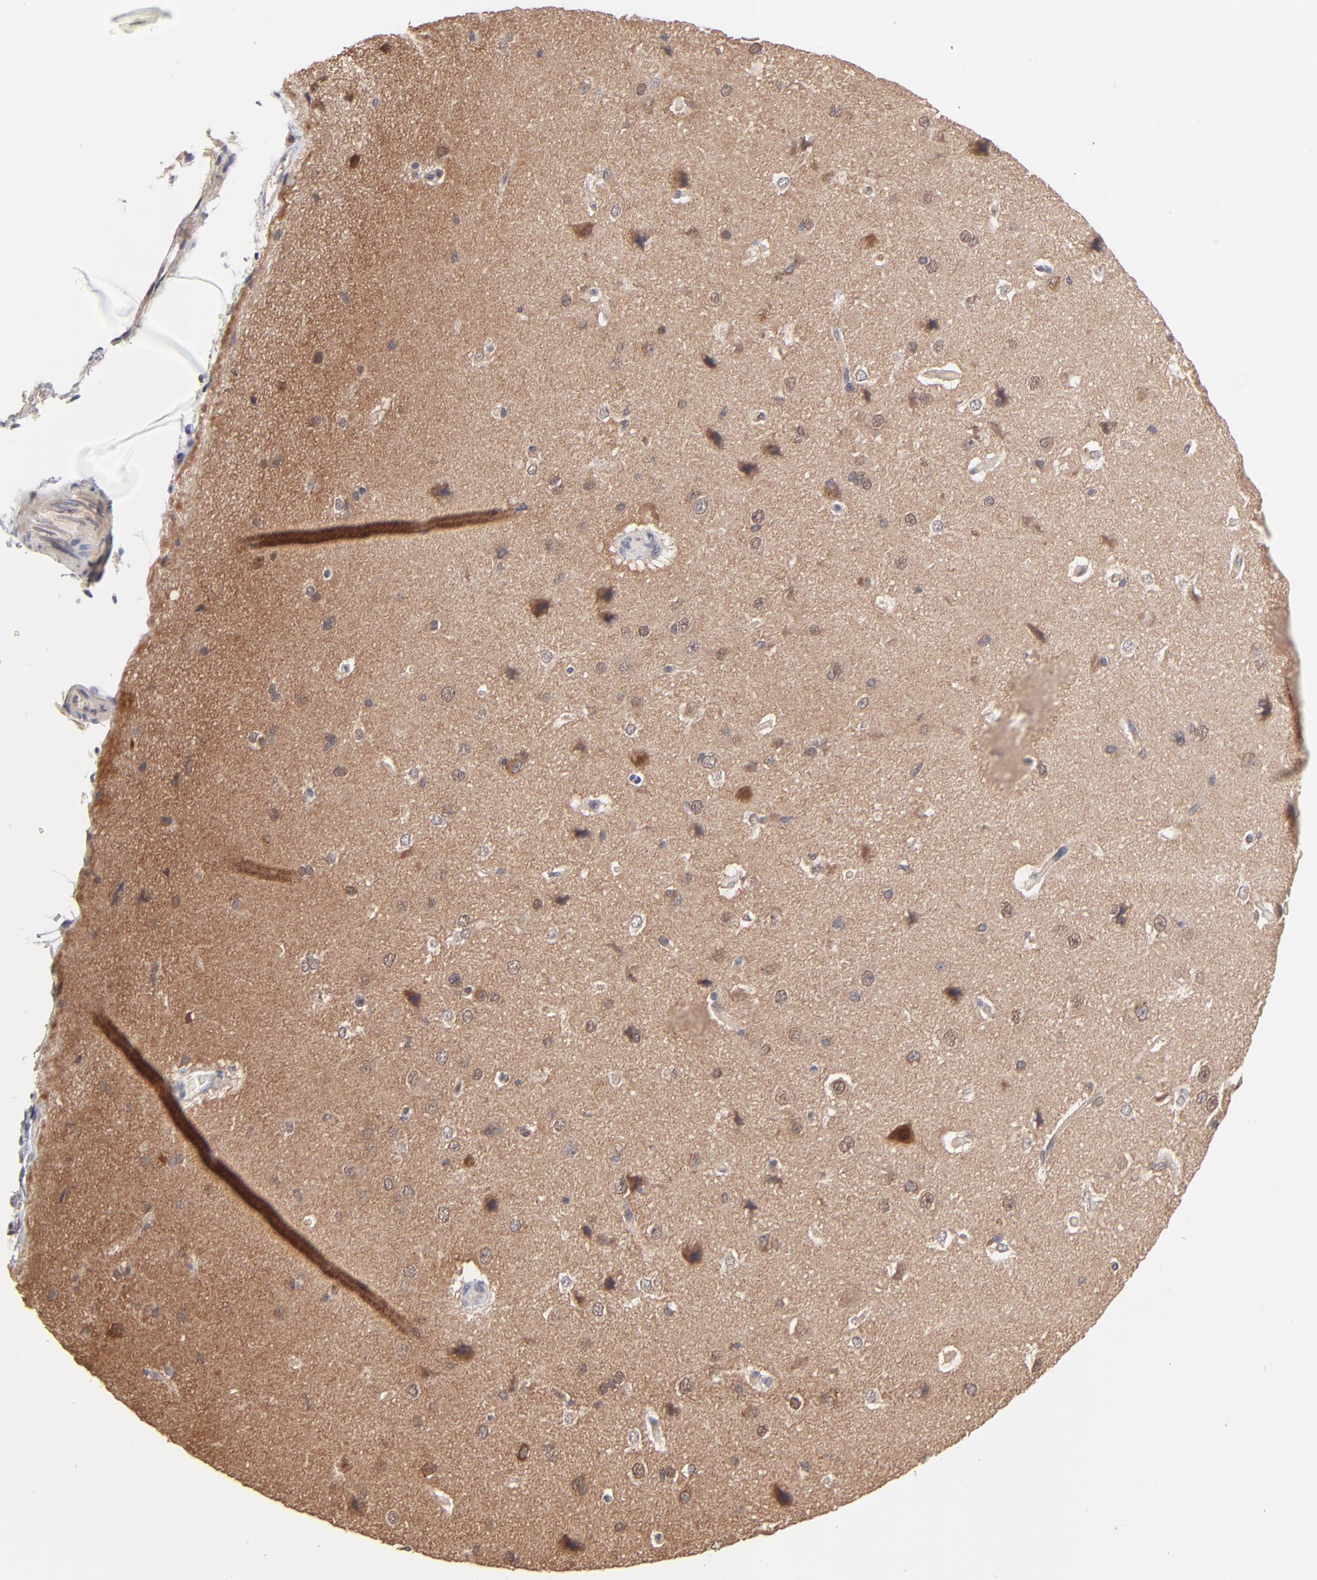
{"staining": {"intensity": "weak", "quantity": "25%-75%", "location": "cytoplasmic/membranous"}, "tissue": "cerebral cortex", "cell_type": "Endothelial cells", "image_type": "normal", "snomed": [{"axis": "morphology", "description": "Normal tissue, NOS"}, {"axis": "topography", "description": "Cerebral cortex"}], "caption": "The immunohistochemical stain shows weak cytoplasmic/membranous expression in endothelial cells of benign cerebral cortex.", "gene": "IVNS1ABP", "patient": {"sex": "female", "age": 45}}